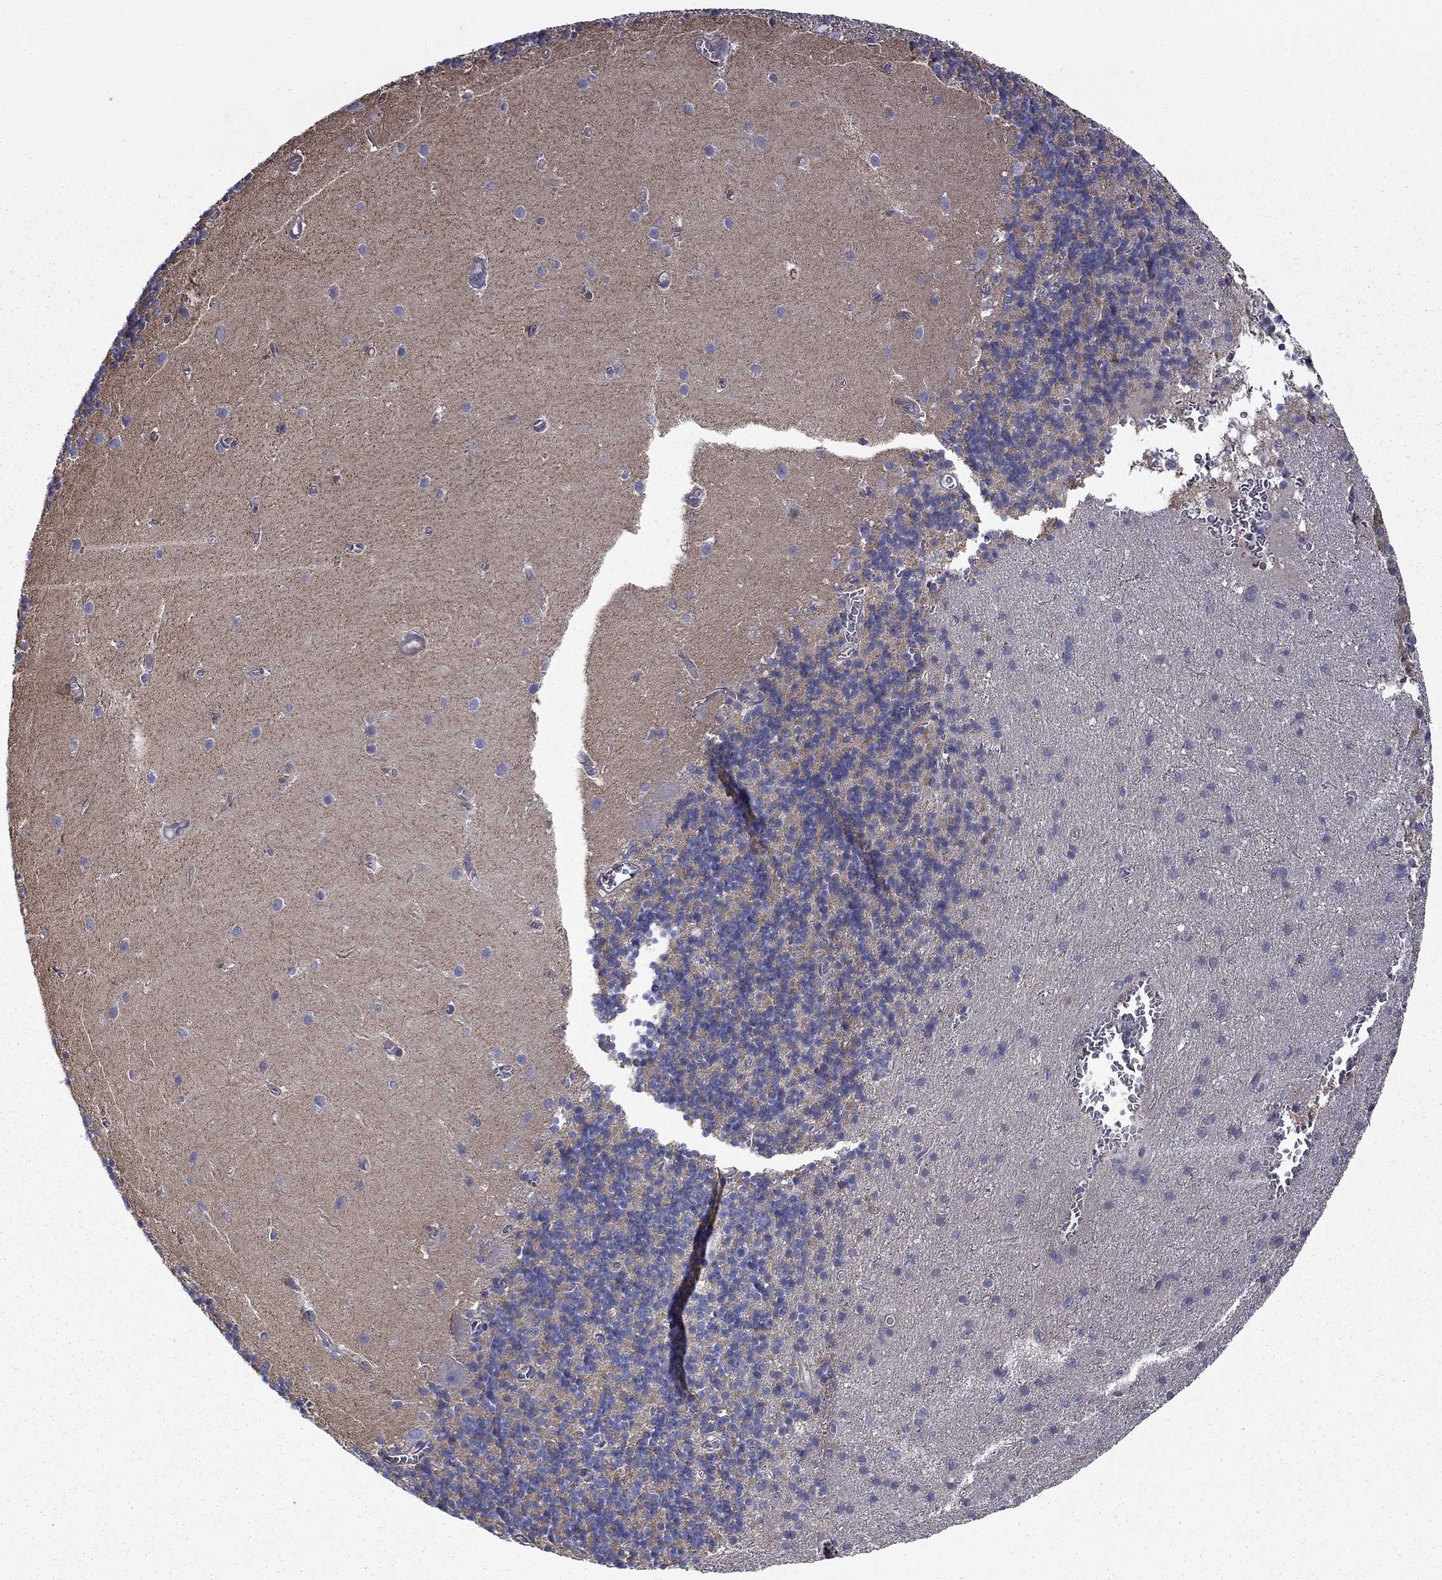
{"staining": {"intensity": "negative", "quantity": "none", "location": "none"}, "tissue": "cerebellum", "cell_type": "Cells in granular layer", "image_type": "normal", "snomed": [{"axis": "morphology", "description": "Normal tissue, NOS"}, {"axis": "topography", "description": "Cerebellum"}], "caption": "High magnification brightfield microscopy of normal cerebellum stained with DAB (brown) and counterstained with hematoxylin (blue): cells in granular layer show no significant staining. (DAB (3,3'-diaminobenzidine) immunohistochemistry with hematoxylin counter stain).", "gene": "TCHH", "patient": {"sex": "male", "age": 70}}